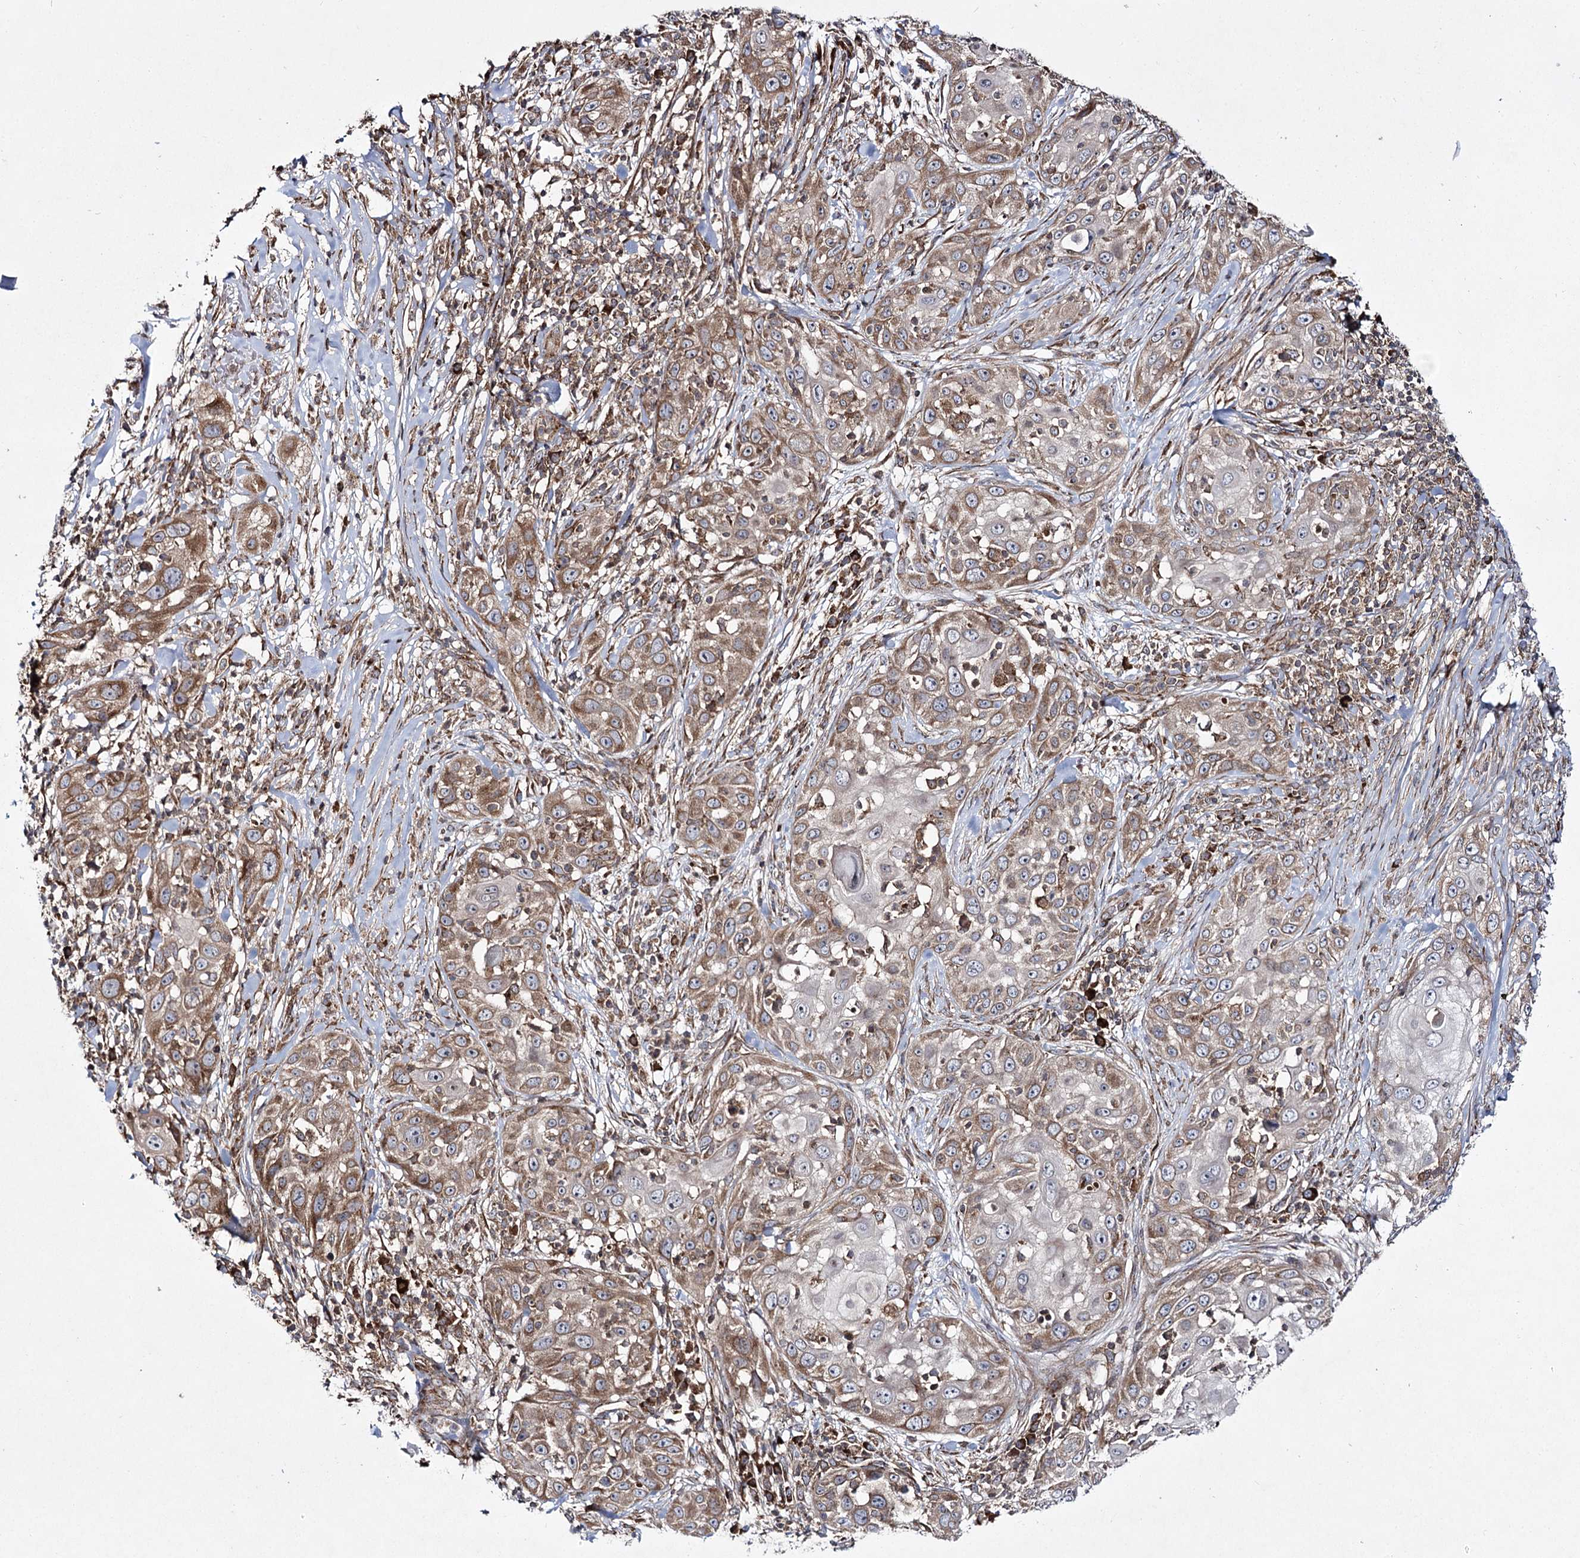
{"staining": {"intensity": "moderate", "quantity": "25%-75%", "location": "cytoplasmic/membranous"}, "tissue": "skin cancer", "cell_type": "Tumor cells", "image_type": "cancer", "snomed": [{"axis": "morphology", "description": "Squamous cell carcinoma, NOS"}, {"axis": "topography", "description": "Skin"}], "caption": "A histopathology image of skin cancer (squamous cell carcinoma) stained for a protein demonstrates moderate cytoplasmic/membranous brown staining in tumor cells. (DAB IHC, brown staining for protein, blue staining for nuclei).", "gene": "HECTD2", "patient": {"sex": "female", "age": 44}}